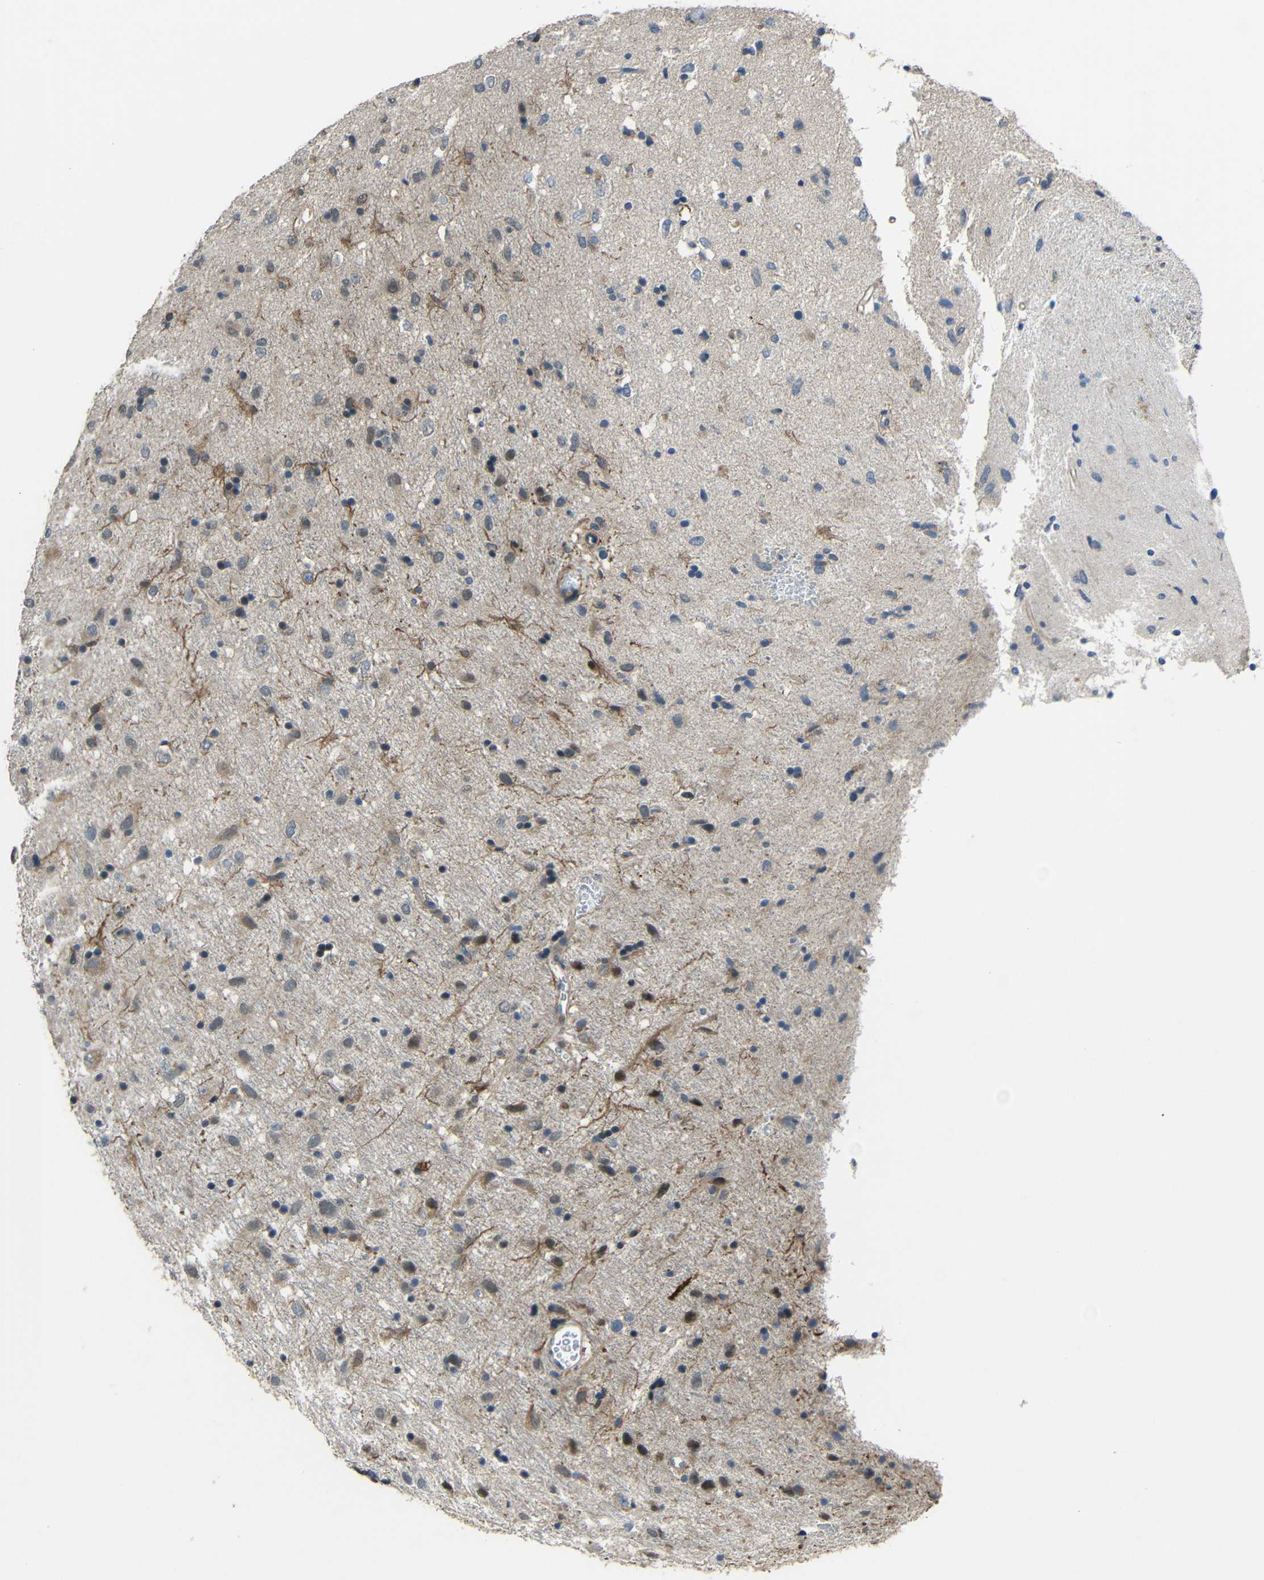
{"staining": {"intensity": "negative", "quantity": "none", "location": "none"}, "tissue": "glioma", "cell_type": "Tumor cells", "image_type": "cancer", "snomed": [{"axis": "morphology", "description": "Glioma, malignant, Low grade"}, {"axis": "topography", "description": "Brain"}], "caption": "DAB immunohistochemical staining of human glioma demonstrates no significant staining in tumor cells. (Immunohistochemistry, brightfield microscopy, high magnification).", "gene": "STBD1", "patient": {"sex": "male", "age": 77}}